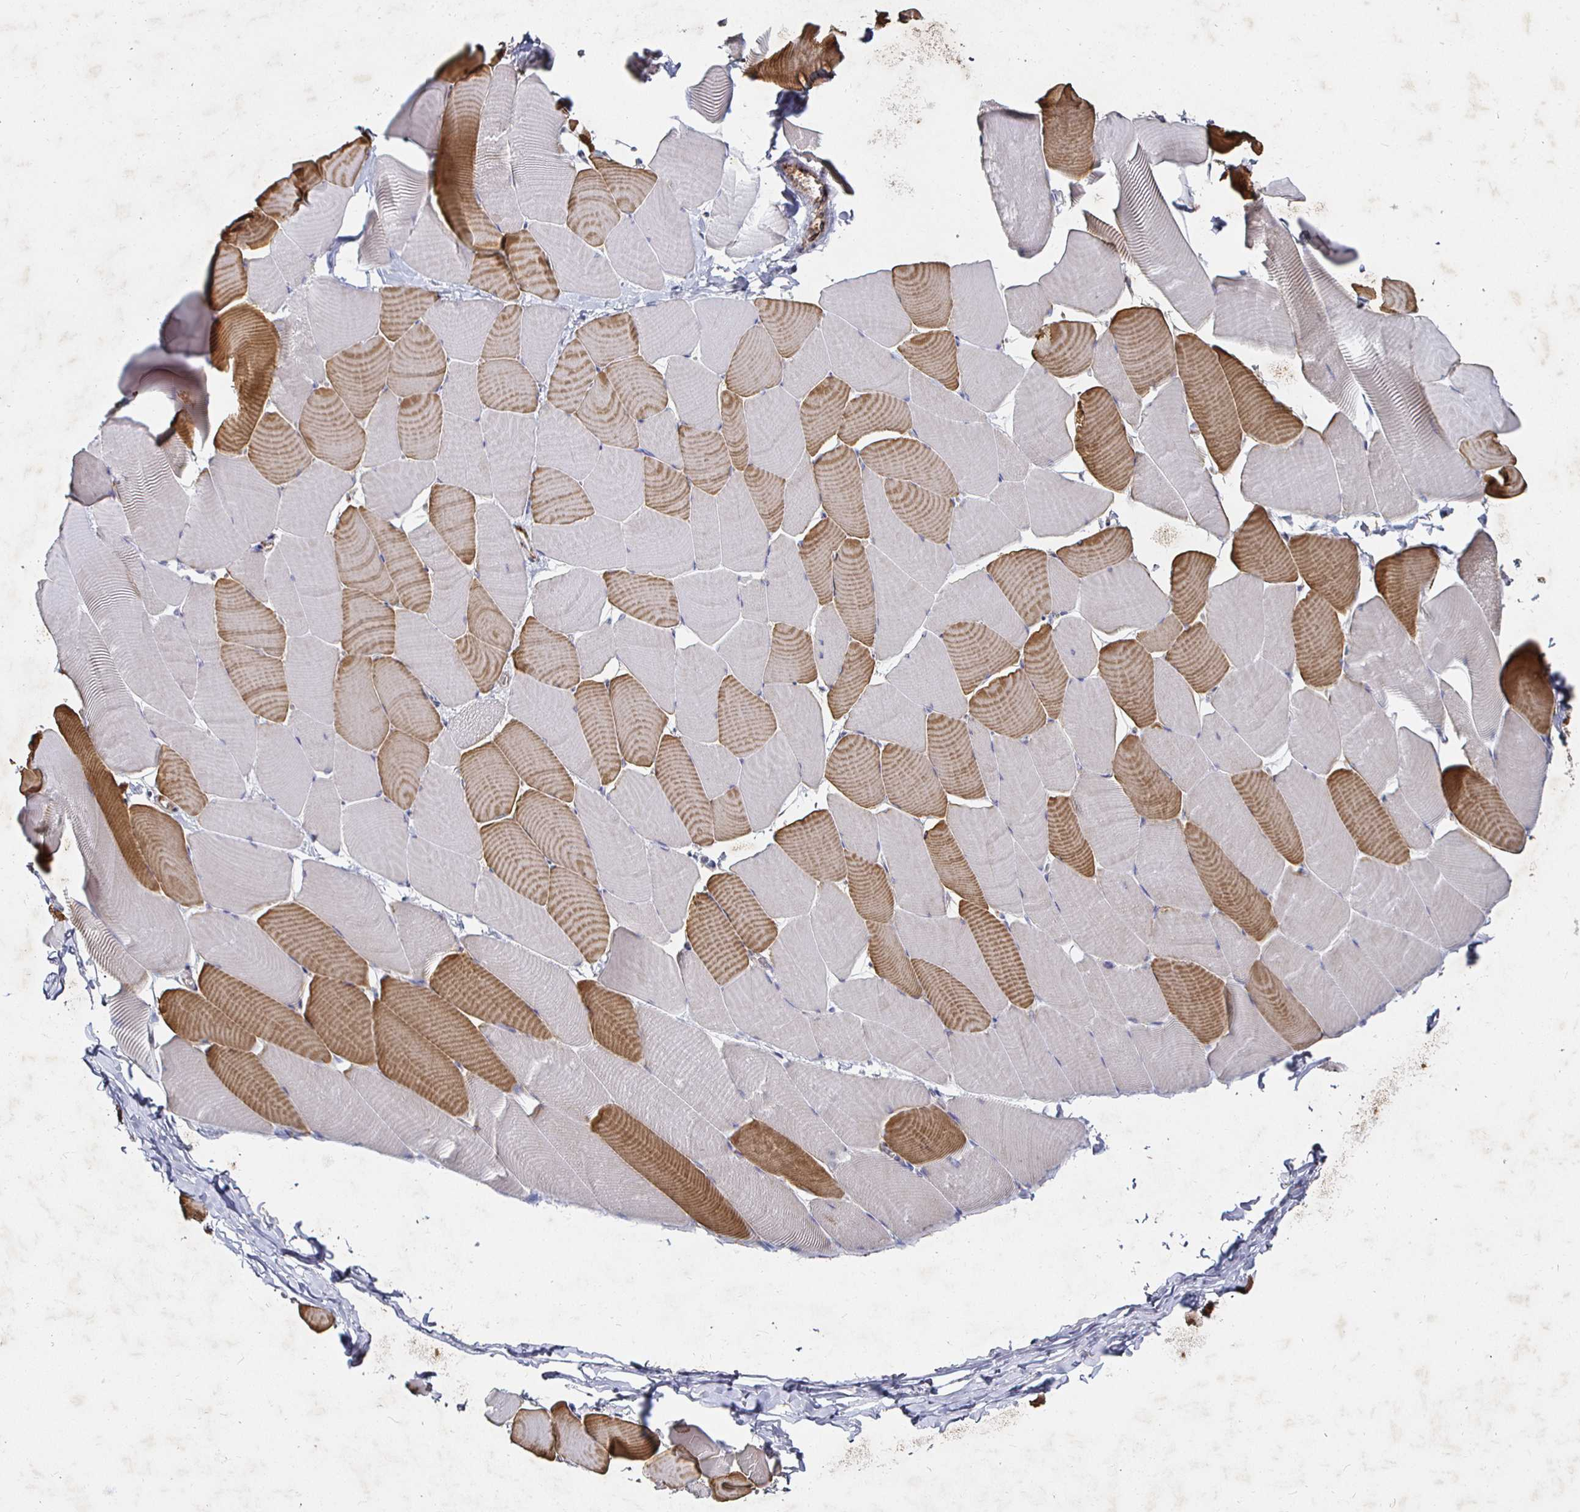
{"staining": {"intensity": "moderate", "quantity": "25%-75%", "location": "cytoplasmic/membranous"}, "tissue": "skeletal muscle", "cell_type": "Myocytes", "image_type": "normal", "snomed": [{"axis": "morphology", "description": "Normal tissue, NOS"}, {"axis": "topography", "description": "Skeletal muscle"}], "caption": "This photomicrograph reveals immunohistochemistry (IHC) staining of benign human skeletal muscle, with medium moderate cytoplasmic/membranous positivity in about 25%-75% of myocytes.", "gene": "NRSN1", "patient": {"sex": "male", "age": 25}}